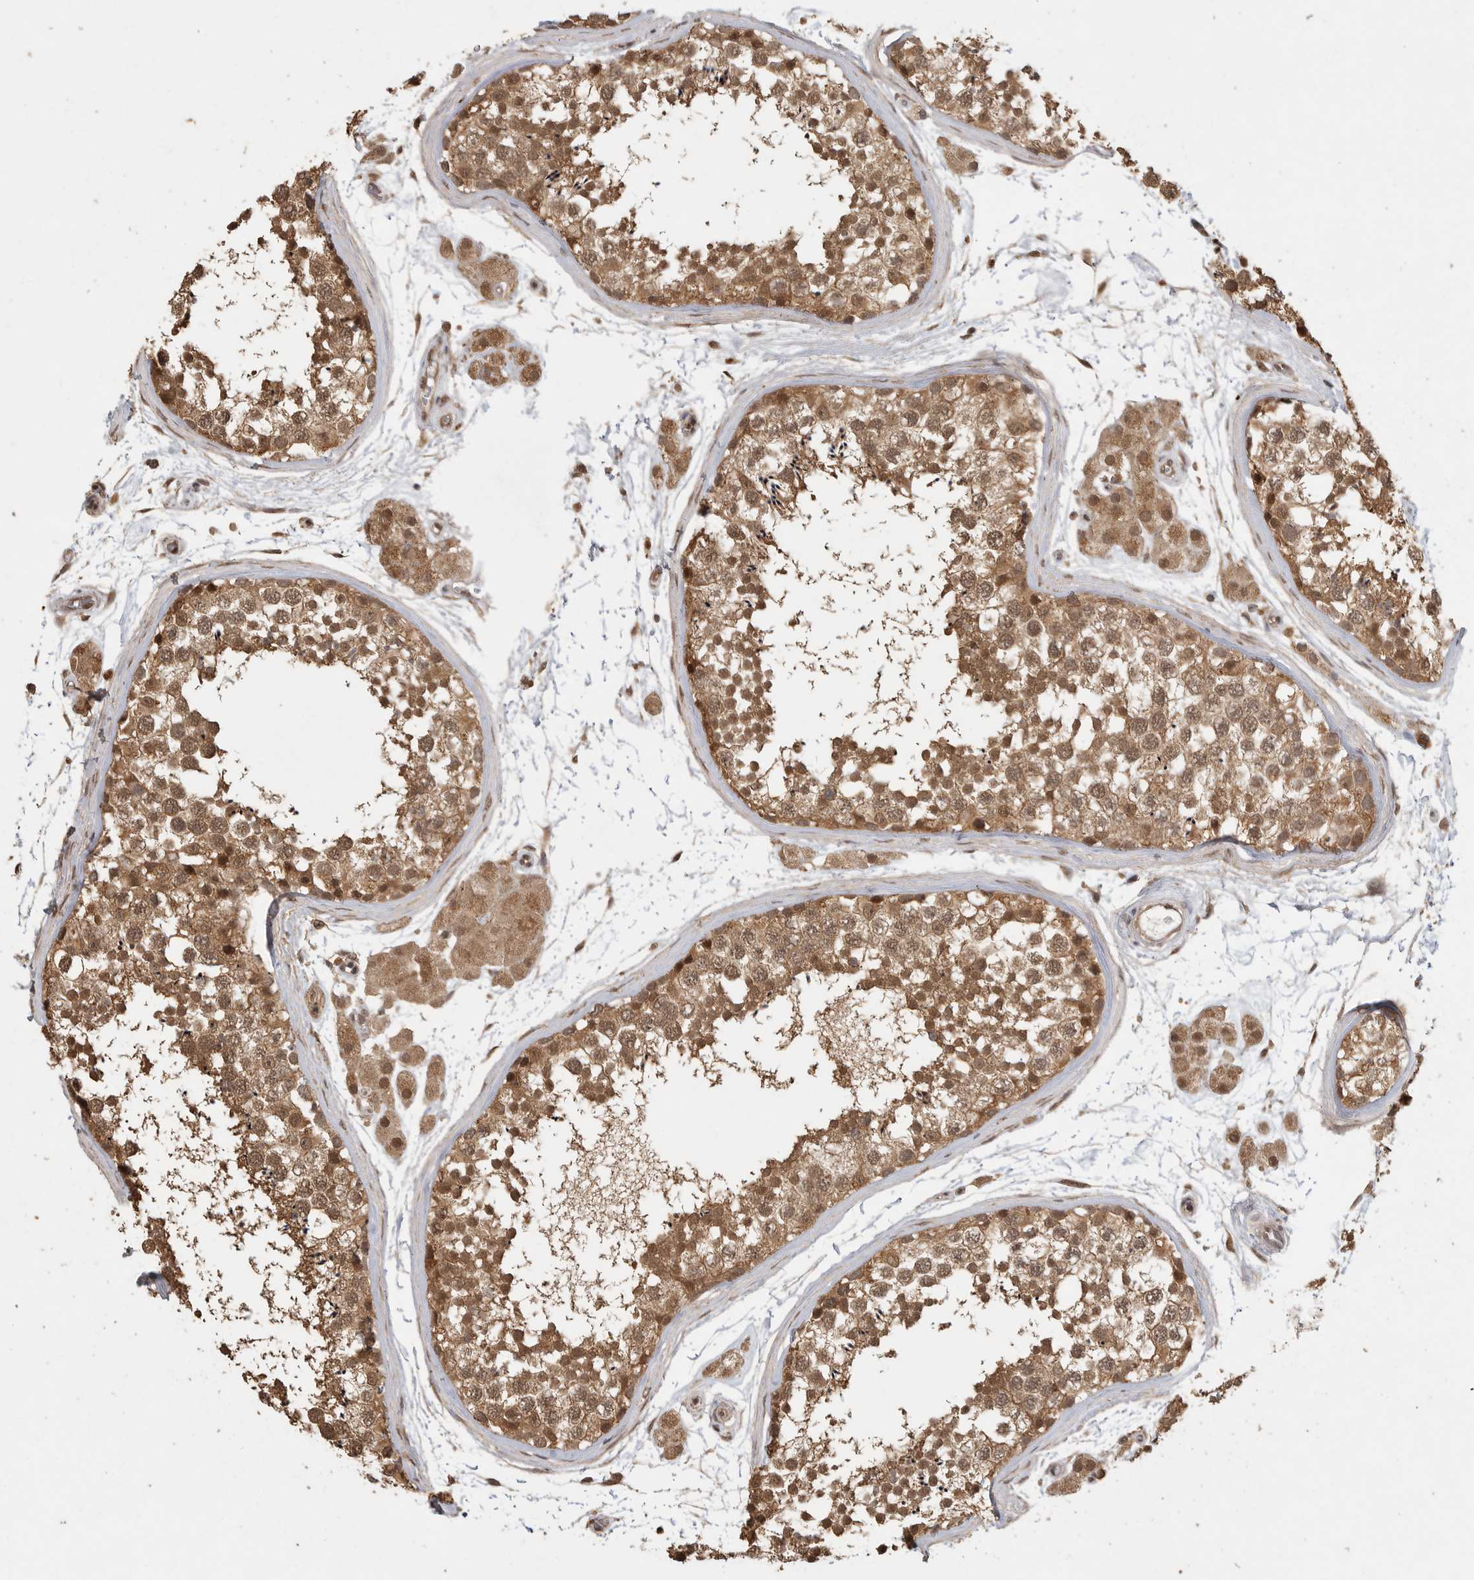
{"staining": {"intensity": "moderate", "quantity": ">75%", "location": "cytoplasmic/membranous,nuclear"}, "tissue": "testis", "cell_type": "Cells in seminiferous ducts", "image_type": "normal", "snomed": [{"axis": "morphology", "description": "Normal tissue, NOS"}, {"axis": "topography", "description": "Testis"}], "caption": "This photomicrograph reveals IHC staining of benign human testis, with medium moderate cytoplasmic/membranous,nuclear positivity in about >75% of cells in seminiferous ducts.", "gene": "DFFA", "patient": {"sex": "male", "age": 56}}